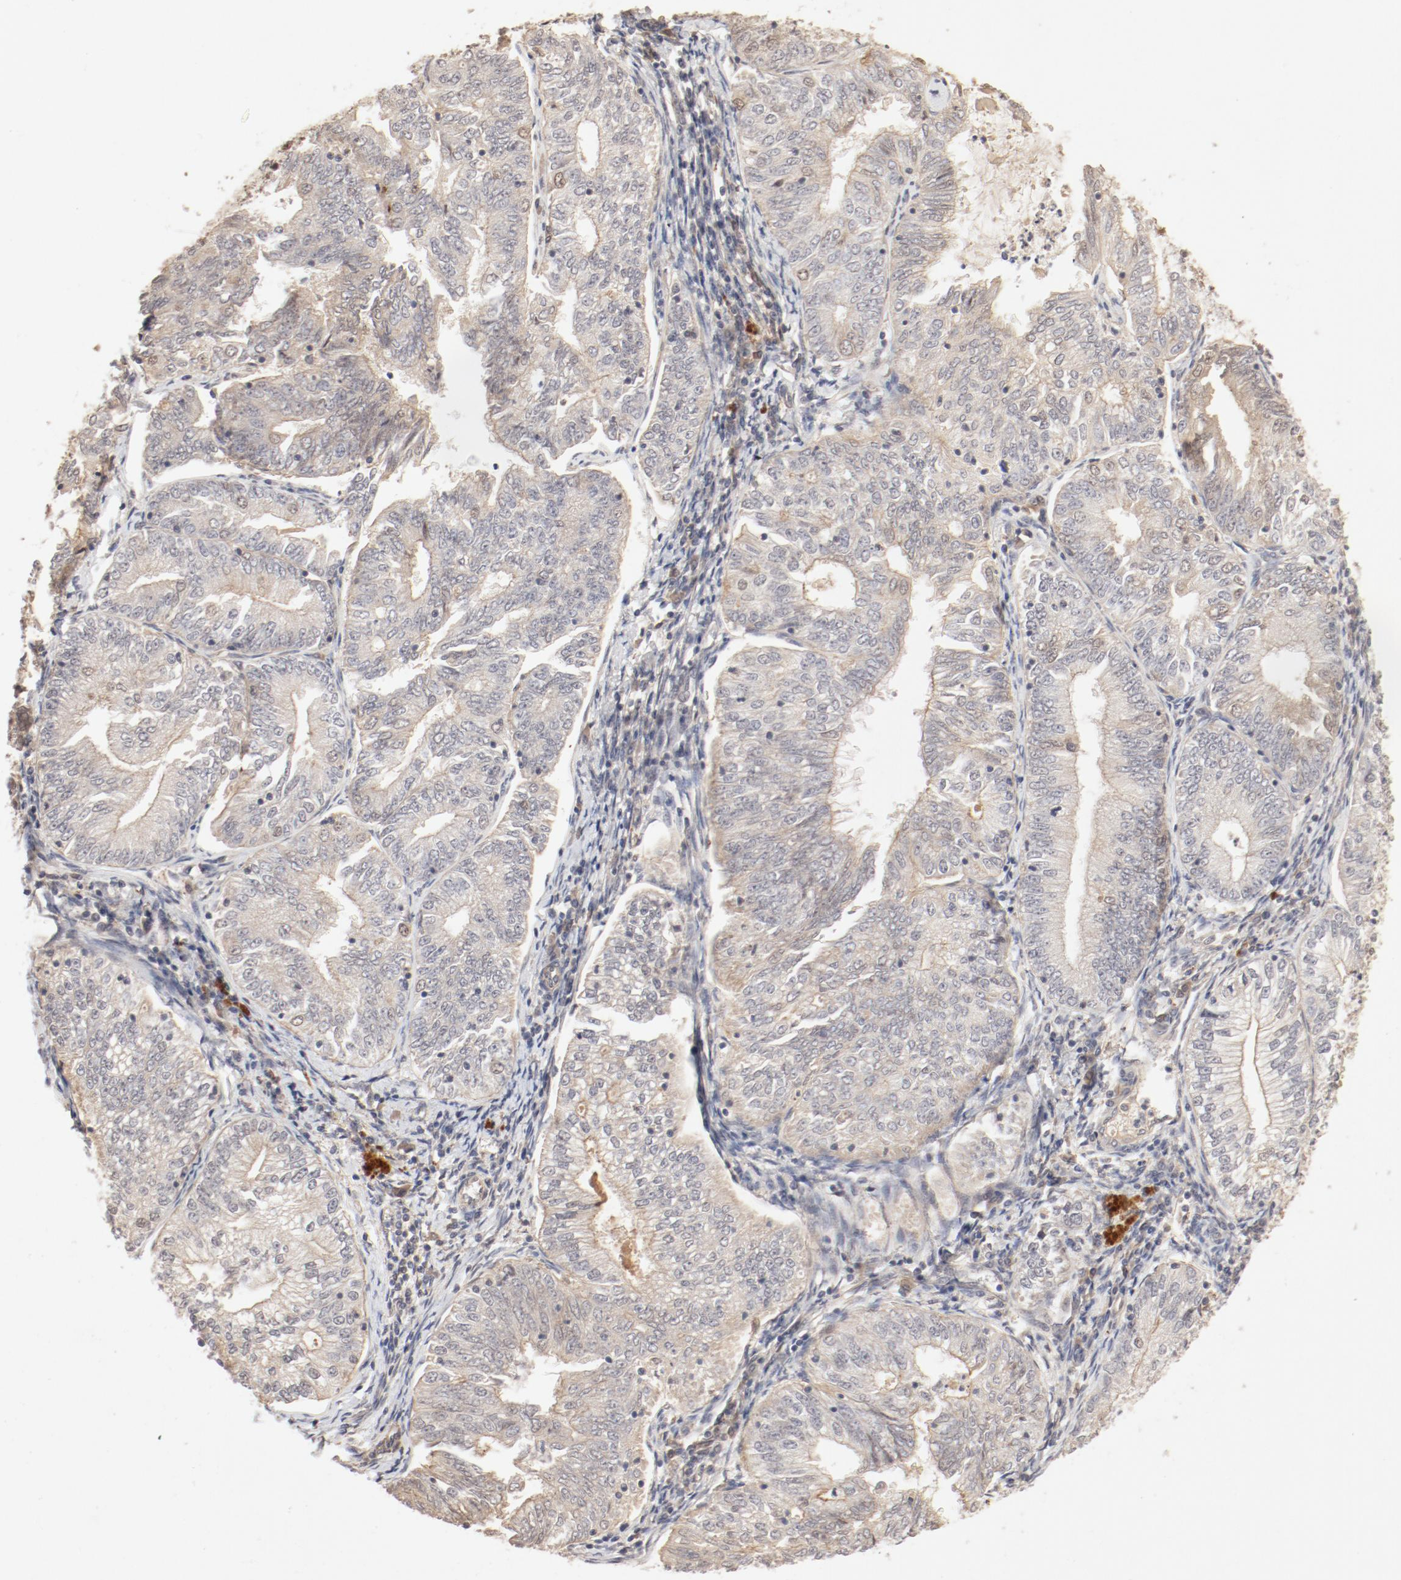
{"staining": {"intensity": "moderate", "quantity": ">75%", "location": "cytoplasmic/membranous,nuclear"}, "tissue": "endometrial cancer", "cell_type": "Tumor cells", "image_type": "cancer", "snomed": [{"axis": "morphology", "description": "Adenocarcinoma, NOS"}, {"axis": "topography", "description": "Endometrium"}], "caption": "An immunohistochemistry image of tumor tissue is shown. Protein staining in brown labels moderate cytoplasmic/membranous and nuclear positivity in endometrial adenocarcinoma within tumor cells.", "gene": "IL3RA", "patient": {"sex": "female", "age": 69}}